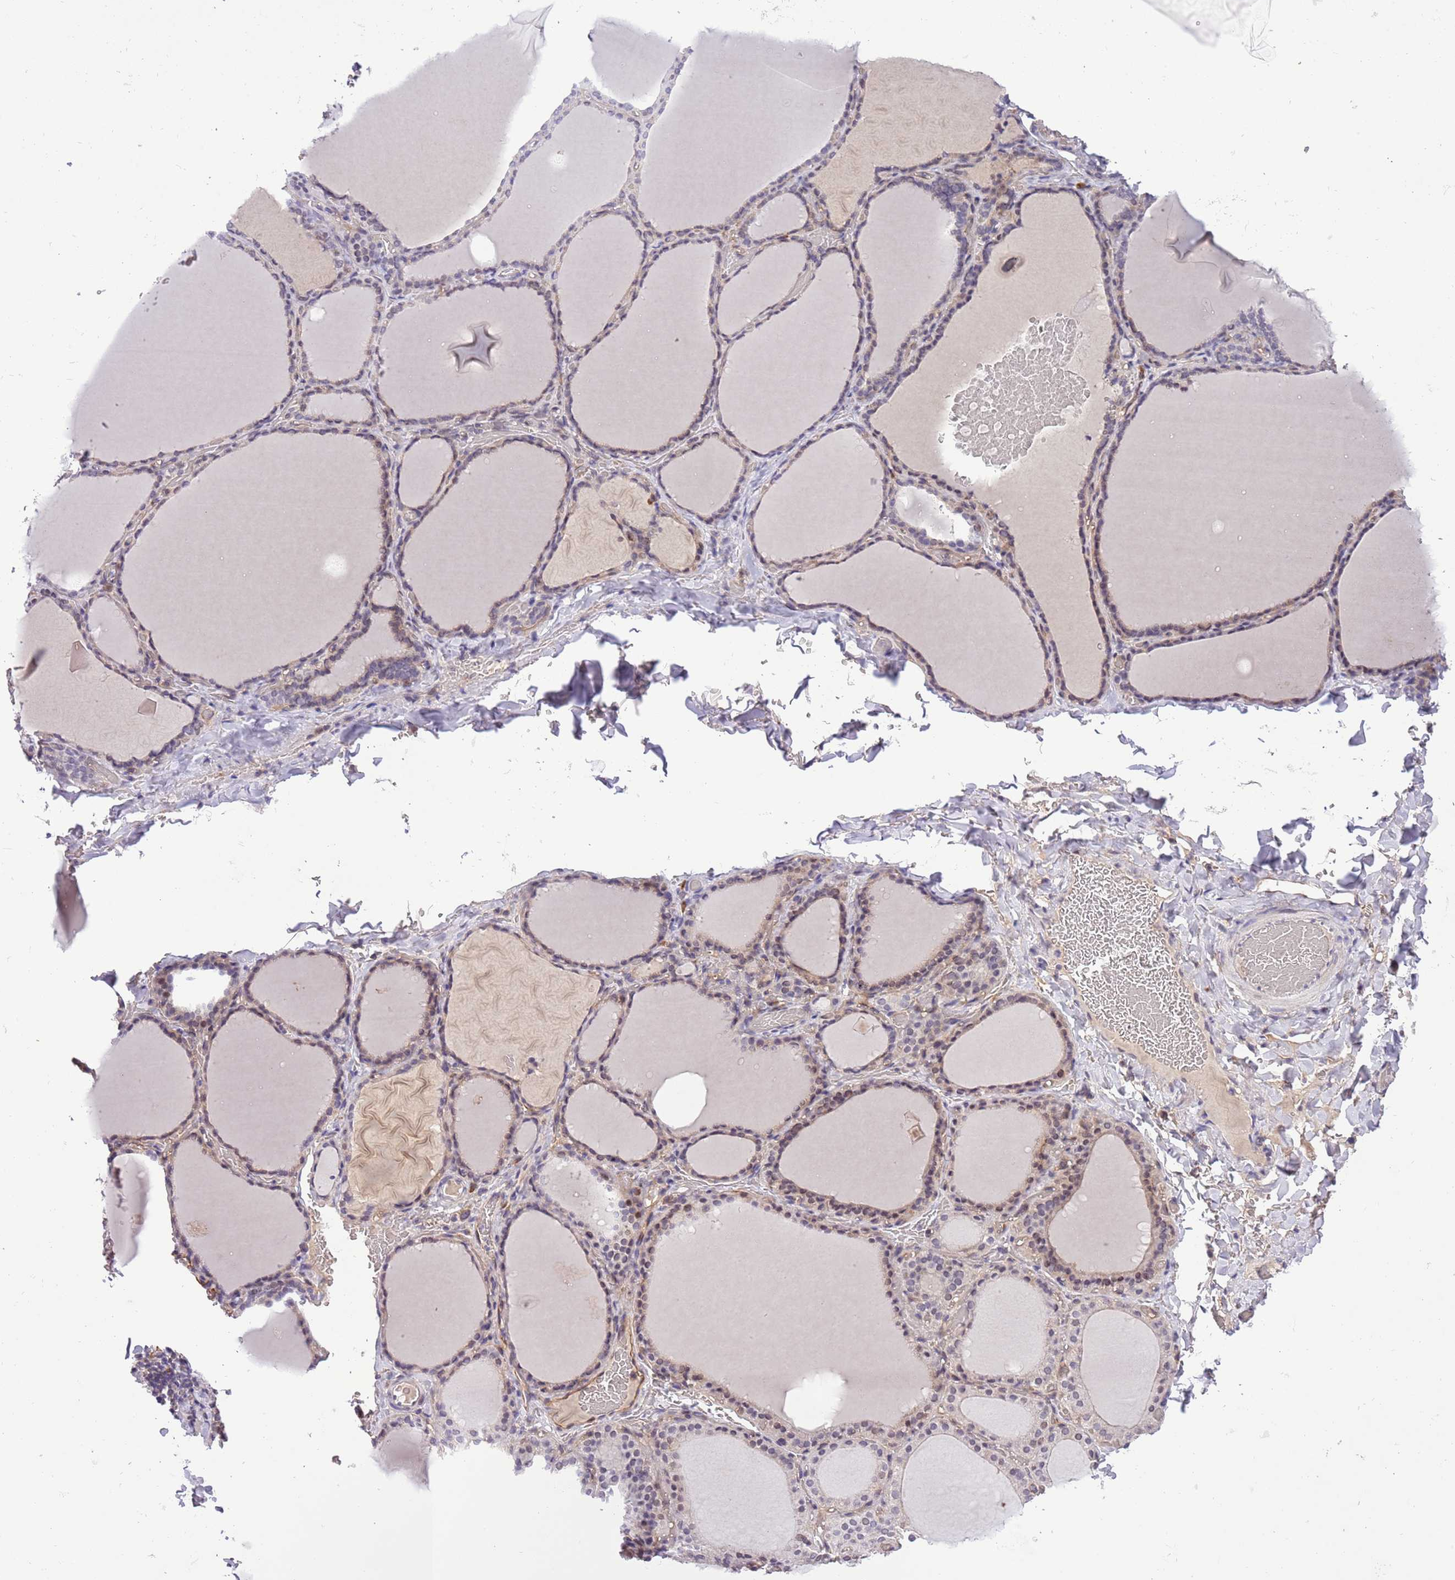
{"staining": {"intensity": "weak", "quantity": "25%-75%", "location": "cytoplasmic/membranous,nuclear"}, "tissue": "thyroid gland", "cell_type": "Glandular cells", "image_type": "normal", "snomed": [{"axis": "morphology", "description": "Normal tissue, NOS"}, {"axis": "topography", "description": "Thyroid gland"}], "caption": "Immunohistochemistry (IHC) micrograph of unremarkable thyroid gland: thyroid gland stained using IHC shows low levels of weak protein expression localized specifically in the cytoplasmic/membranous,nuclear of glandular cells, appearing as a cytoplasmic/membranous,nuclear brown color.", "gene": "MAGEF1", "patient": {"sex": "female", "age": 39}}